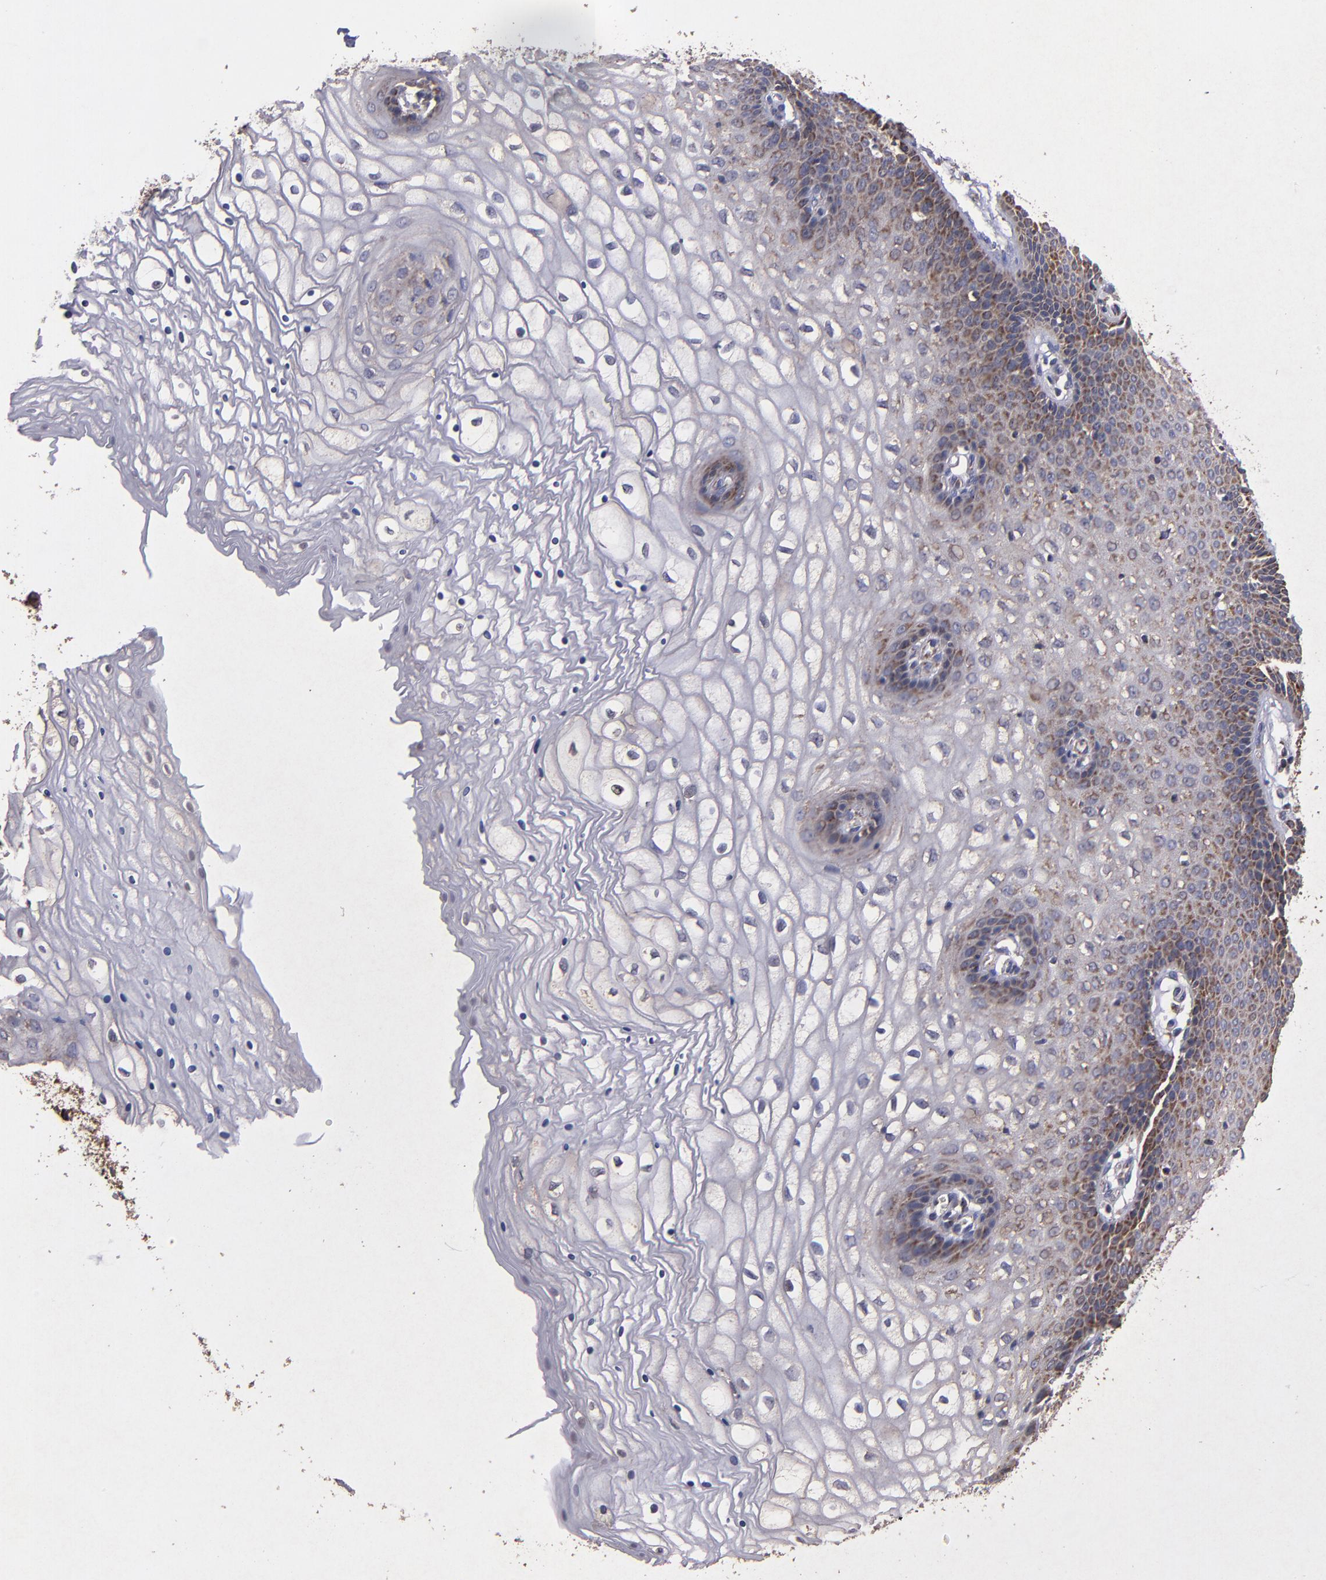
{"staining": {"intensity": "moderate", "quantity": "25%-75%", "location": "cytoplasmic/membranous"}, "tissue": "vagina", "cell_type": "Squamous epithelial cells", "image_type": "normal", "snomed": [{"axis": "morphology", "description": "Normal tissue, NOS"}, {"axis": "topography", "description": "Vagina"}], "caption": "DAB (3,3'-diaminobenzidine) immunohistochemical staining of benign vagina demonstrates moderate cytoplasmic/membranous protein positivity in about 25%-75% of squamous epithelial cells. The protein is shown in brown color, while the nuclei are stained blue.", "gene": "TIMM9", "patient": {"sex": "female", "age": 34}}